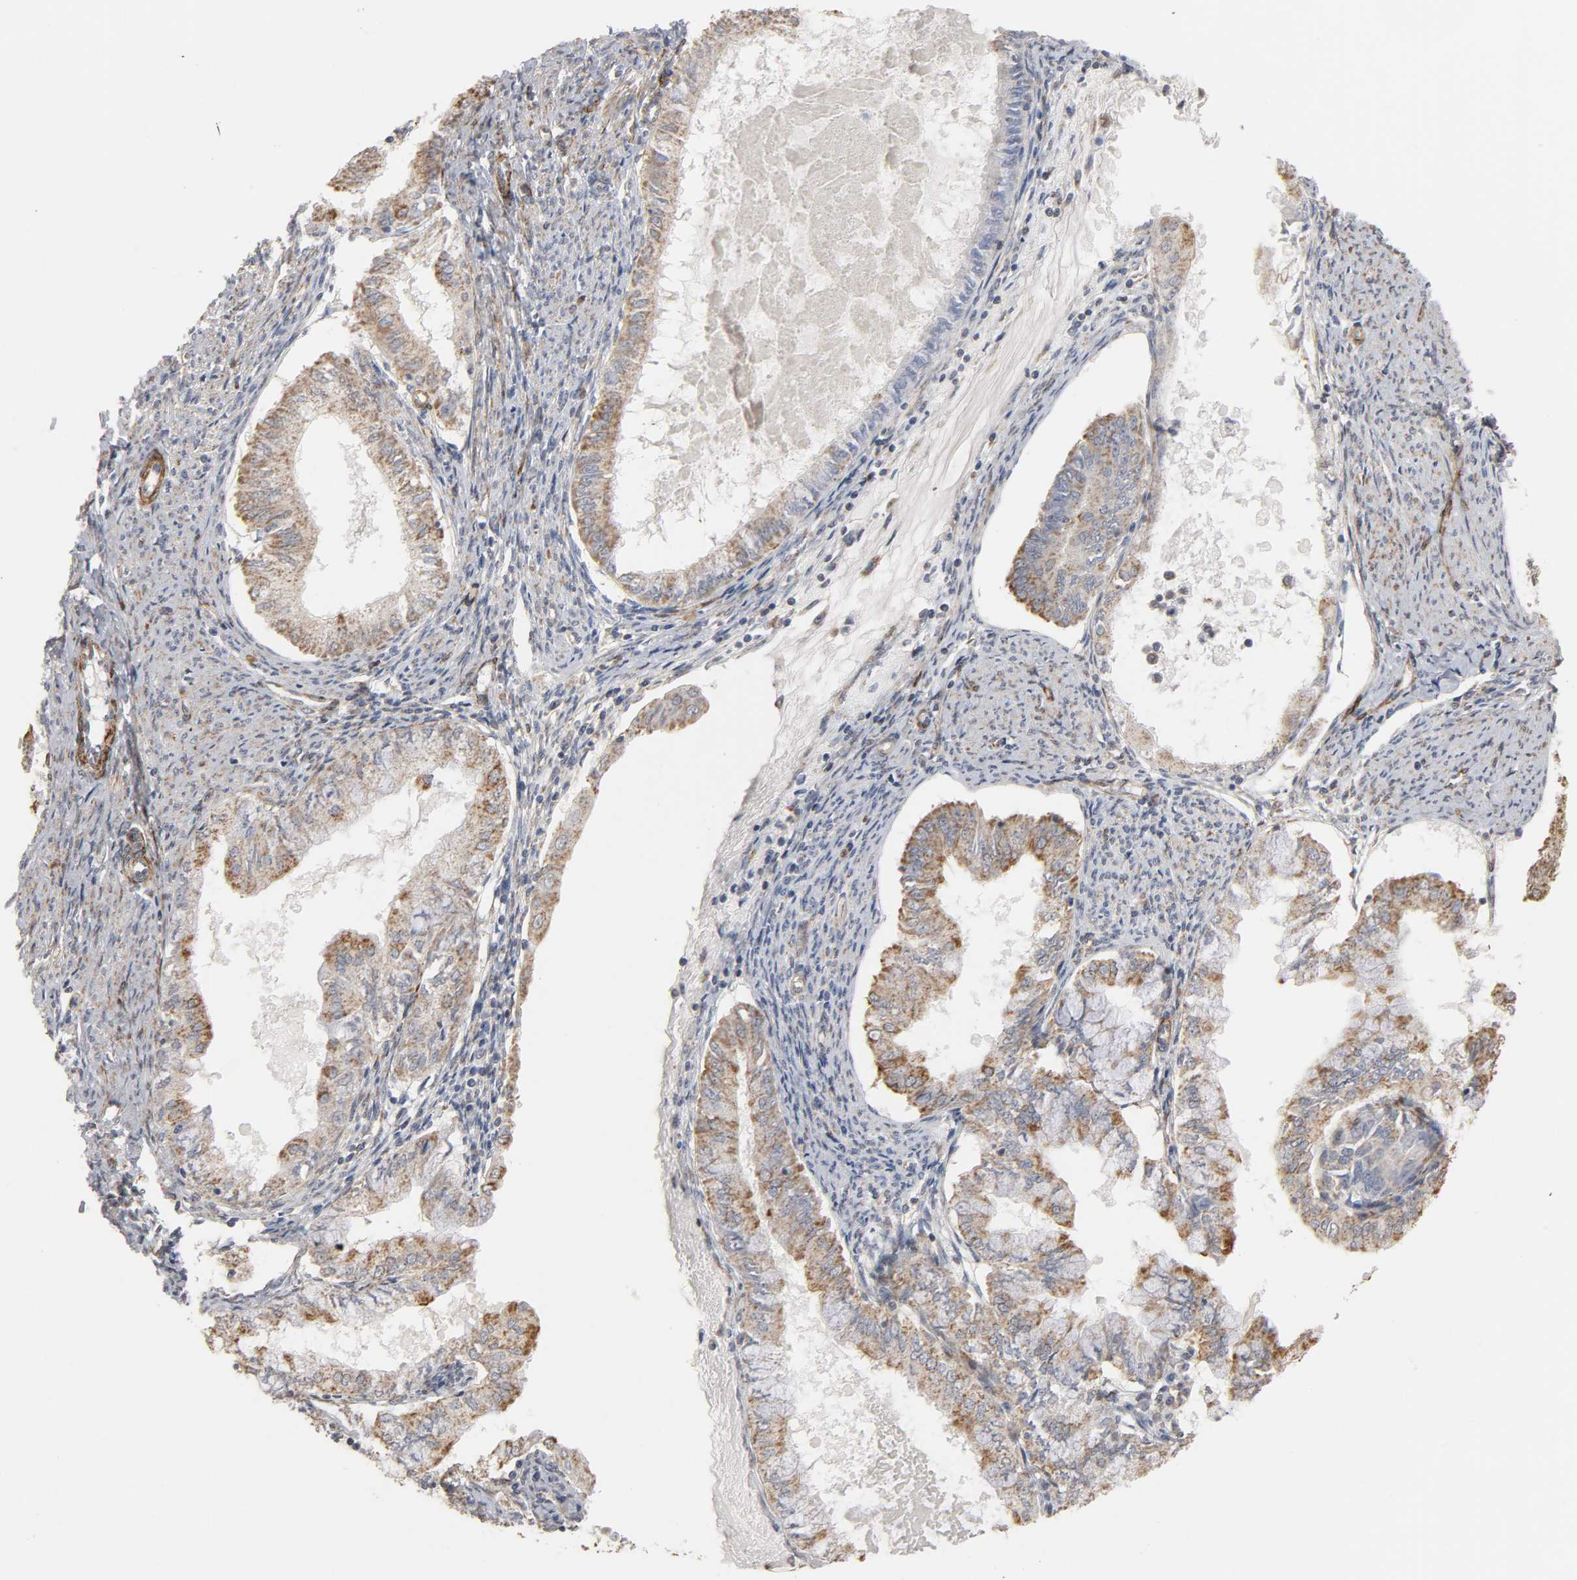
{"staining": {"intensity": "moderate", "quantity": ">75%", "location": "cytoplasmic/membranous"}, "tissue": "endometrial cancer", "cell_type": "Tumor cells", "image_type": "cancer", "snomed": [{"axis": "morphology", "description": "Adenocarcinoma, NOS"}, {"axis": "topography", "description": "Endometrium"}], "caption": "An immunohistochemistry (IHC) photomicrograph of neoplastic tissue is shown. Protein staining in brown highlights moderate cytoplasmic/membranous positivity in adenocarcinoma (endometrial) within tumor cells. (brown staining indicates protein expression, while blue staining denotes nuclei).", "gene": "GNG2", "patient": {"sex": "female", "age": 76}}